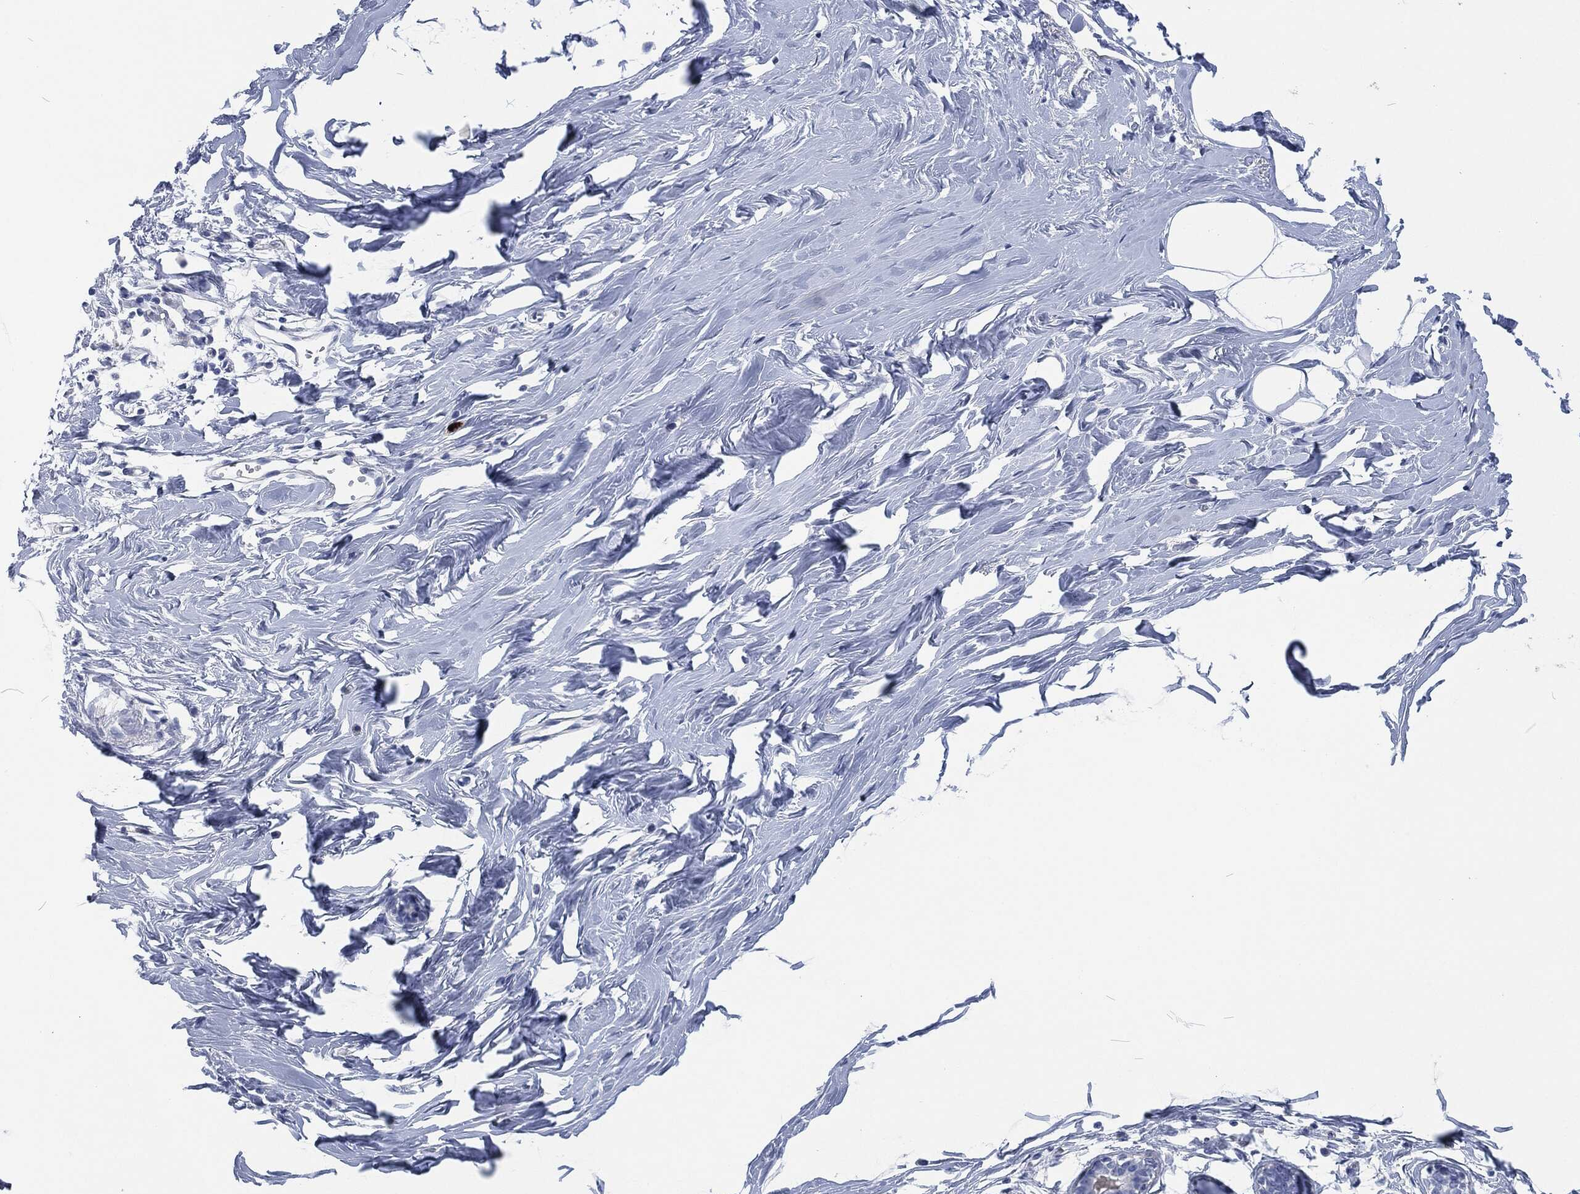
{"staining": {"intensity": "negative", "quantity": "none", "location": "none"}, "tissue": "breast", "cell_type": "Adipocytes", "image_type": "normal", "snomed": [{"axis": "morphology", "description": "Normal tissue, NOS"}, {"axis": "morphology", "description": "Lobular carcinoma, in situ"}, {"axis": "topography", "description": "Breast"}], "caption": "DAB (3,3'-diaminobenzidine) immunohistochemical staining of normal human breast exhibits no significant positivity in adipocytes.", "gene": "MPO", "patient": {"sex": "female", "age": 35}}